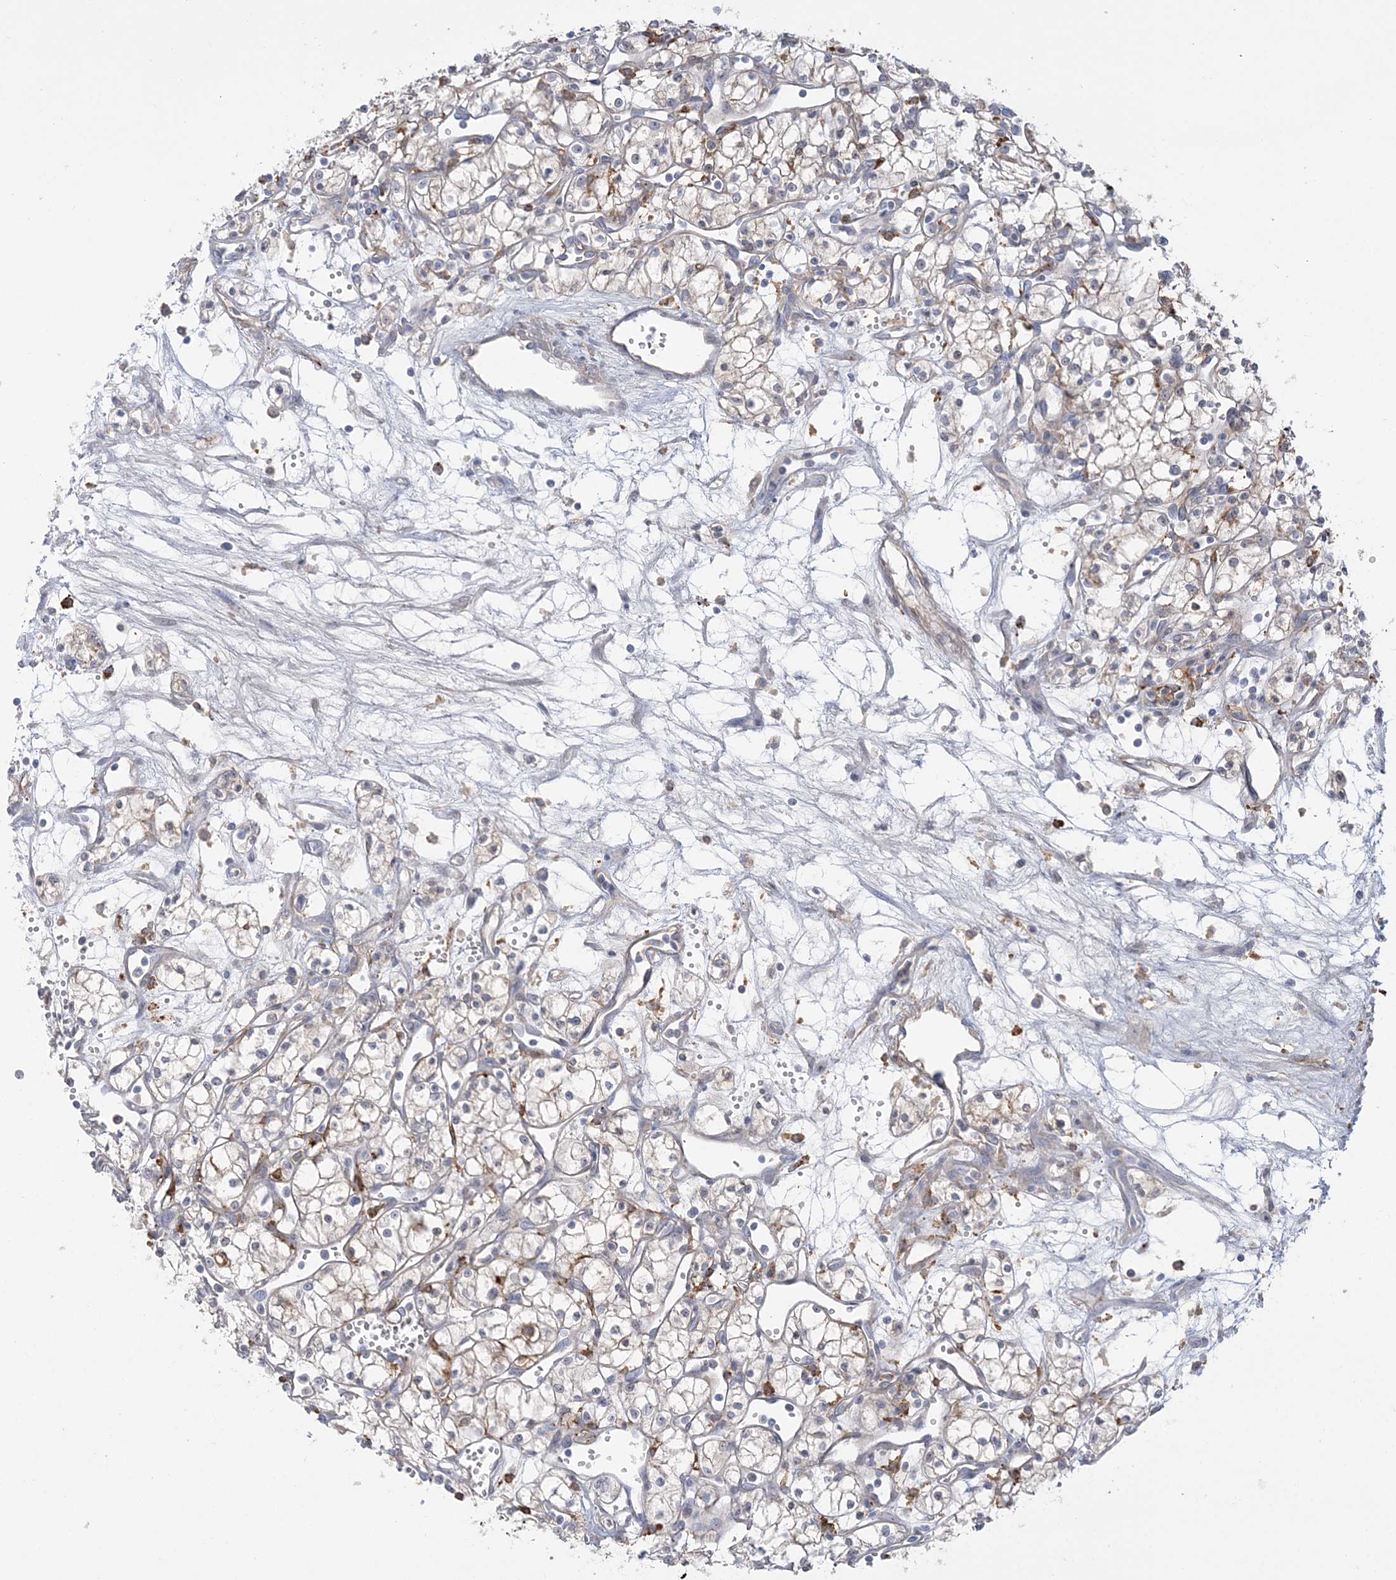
{"staining": {"intensity": "weak", "quantity": "25%-75%", "location": "cytoplasmic/membranous"}, "tissue": "renal cancer", "cell_type": "Tumor cells", "image_type": "cancer", "snomed": [{"axis": "morphology", "description": "Adenocarcinoma, NOS"}, {"axis": "topography", "description": "Kidney"}], "caption": "Protein analysis of renal cancer (adenocarcinoma) tissue displays weak cytoplasmic/membranous staining in approximately 25%-75% of tumor cells.", "gene": "HAAO", "patient": {"sex": "male", "age": 59}}